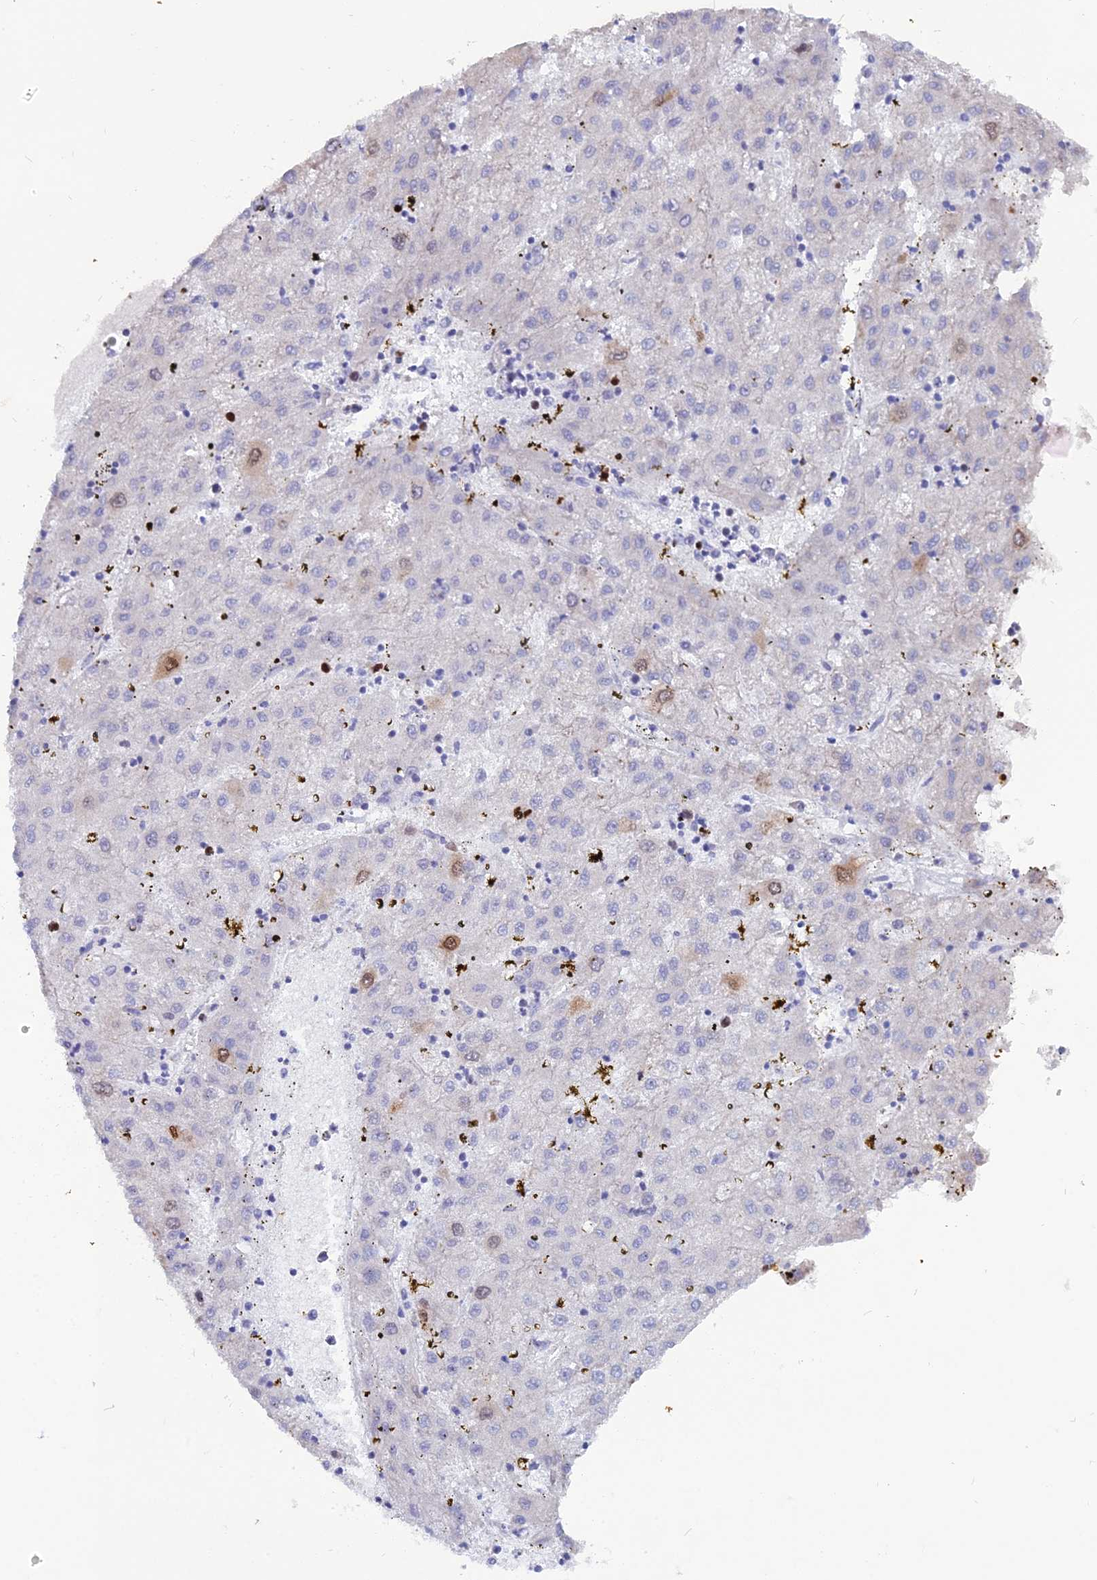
{"staining": {"intensity": "moderate", "quantity": "<25%", "location": "nuclear"}, "tissue": "liver cancer", "cell_type": "Tumor cells", "image_type": "cancer", "snomed": [{"axis": "morphology", "description": "Carcinoma, Hepatocellular, NOS"}, {"axis": "topography", "description": "Liver"}], "caption": "Liver hepatocellular carcinoma stained with a protein marker displays moderate staining in tumor cells.", "gene": "NUSAP1", "patient": {"sex": "male", "age": 72}}